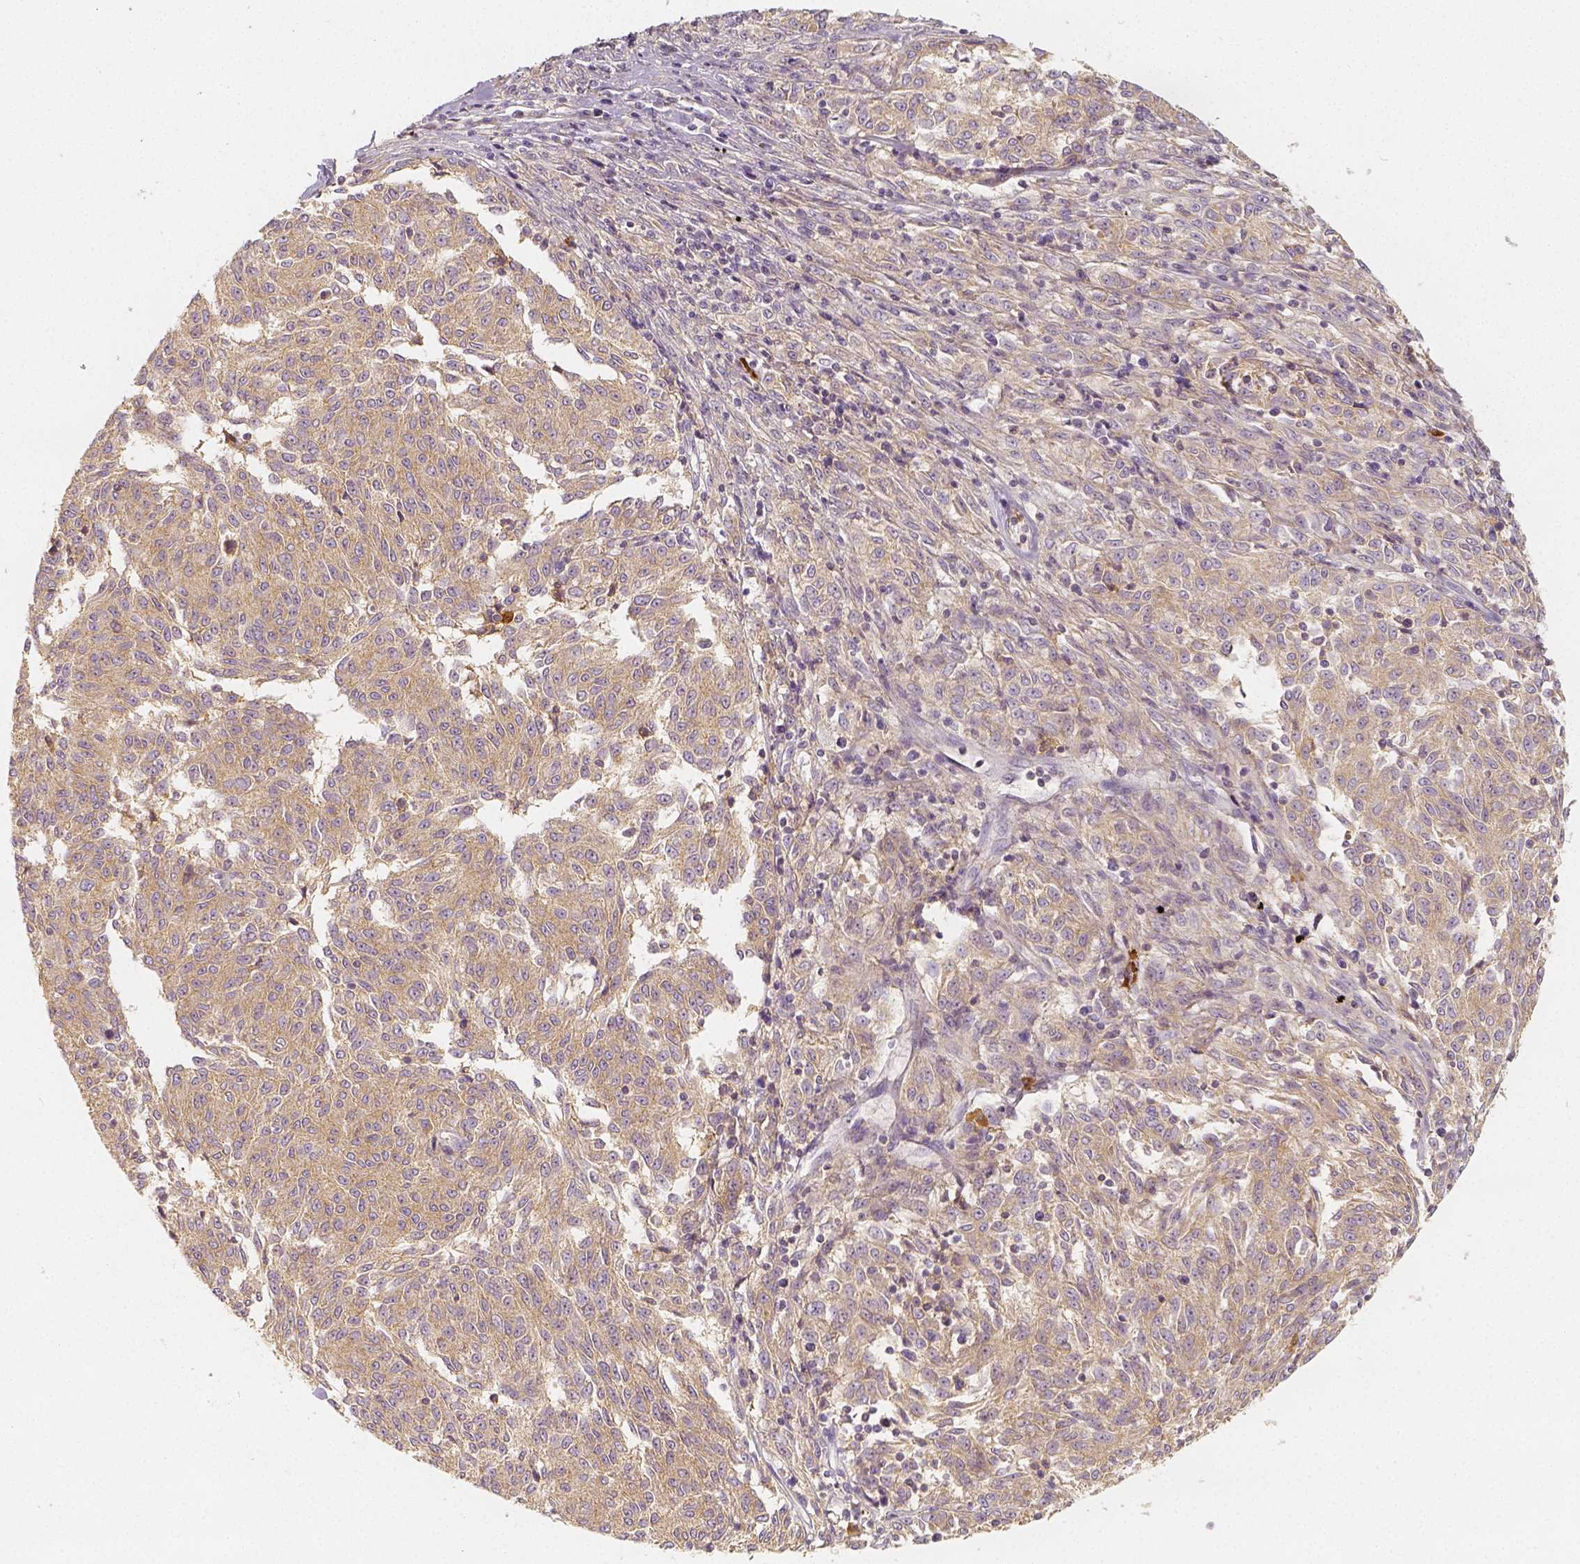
{"staining": {"intensity": "moderate", "quantity": ">75%", "location": "cytoplasmic/membranous"}, "tissue": "melanoma", "cell_type": "Tumor cells", "image_type": "cancer", "snomed": [{"axis": "morphology", "description": "Malignant melanoma, NOS"}, {"axis": "topography", "description": "Skin"}], "caption": "The histopathology image exhibits staining of malignant melanoma, revealing moderate cytoplasmic/membranous protein positivity (brown color) within tumor cells.", "gene": "PTPRJ", "patient": {"sex": "female", "age": 72}}